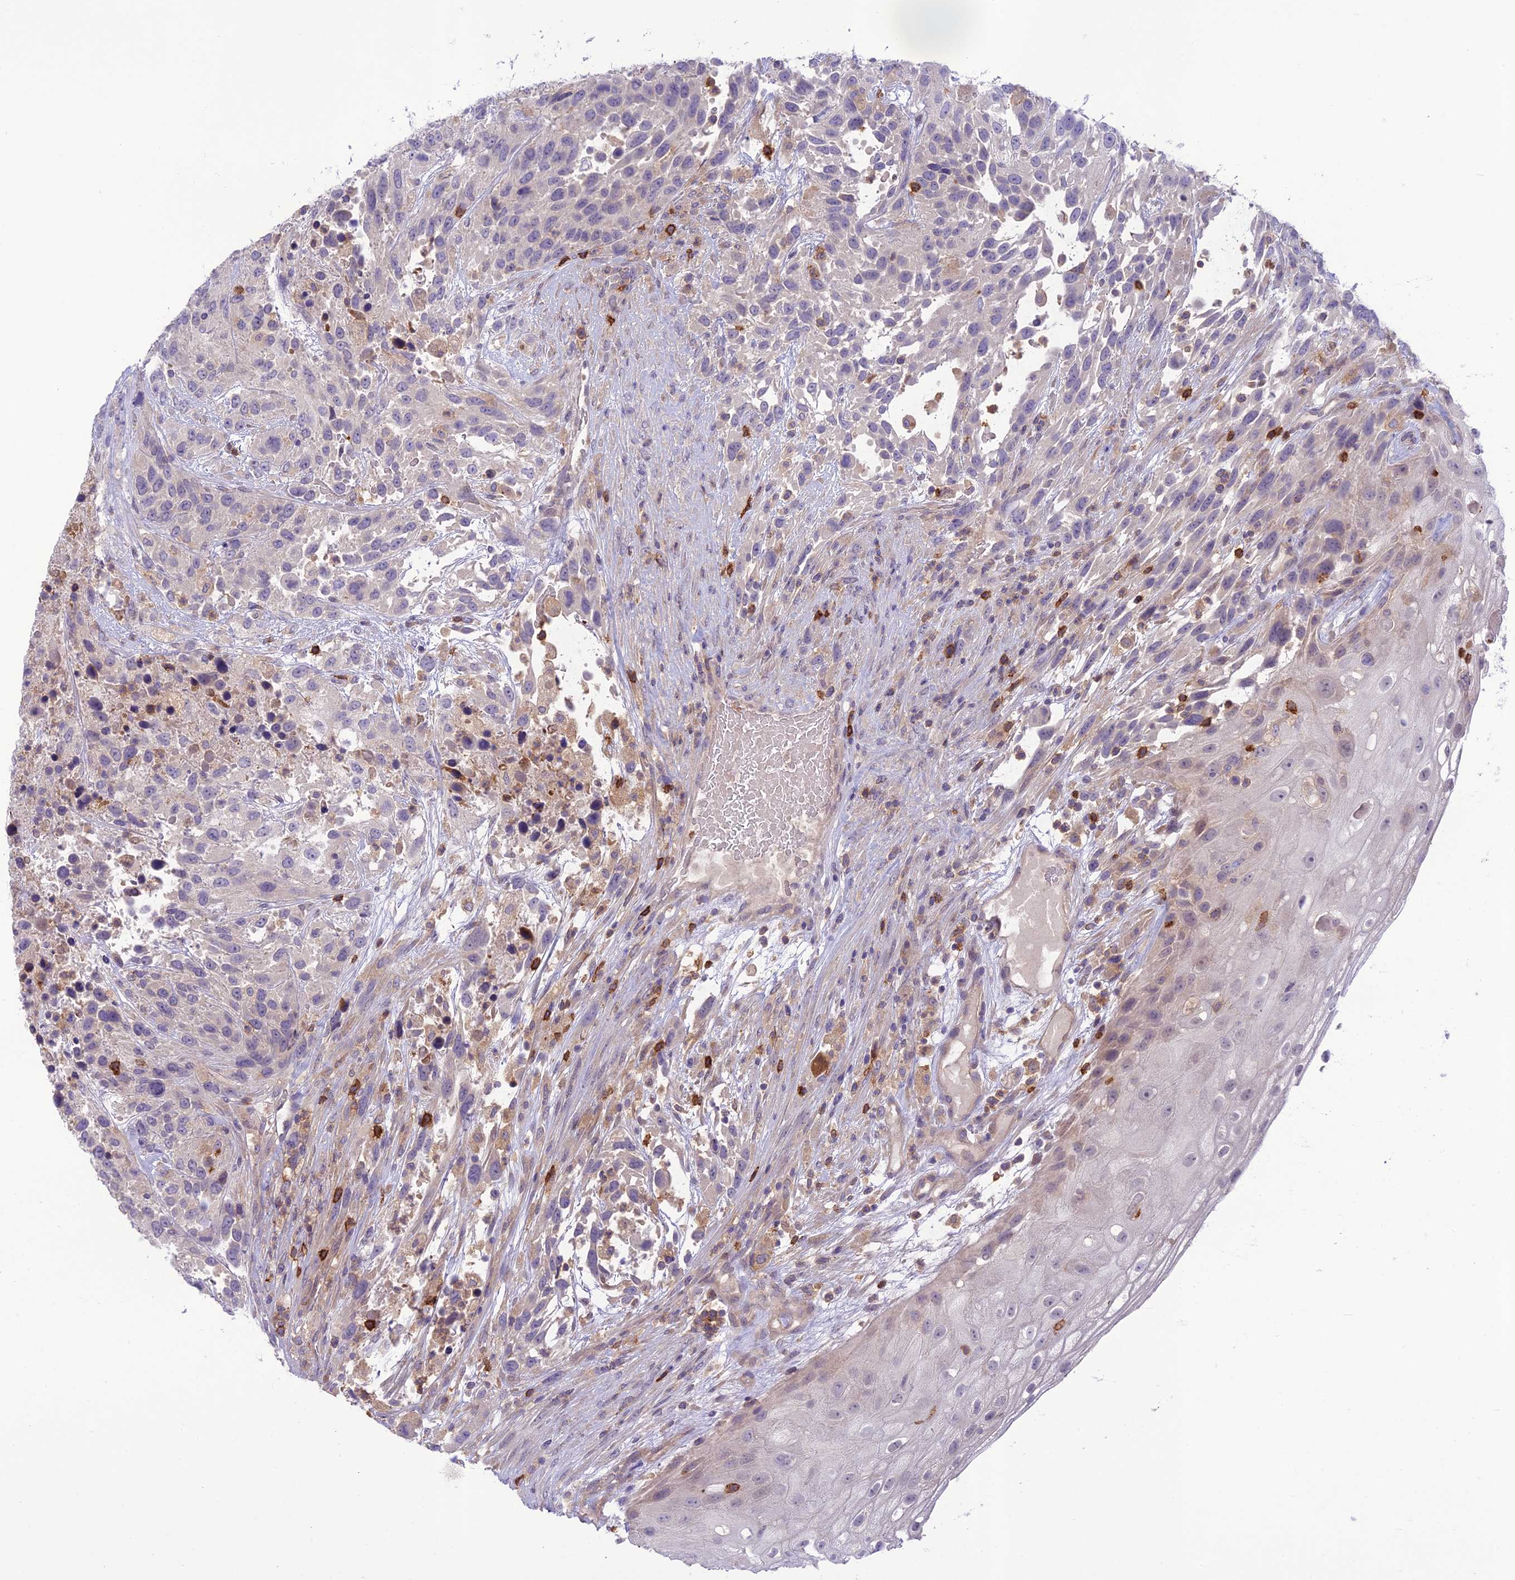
{"staining": {"intensity": "negative", "quantity": "none", "location": "none"}, "tissue": "urothelial cancer", "cell_type": "Tumor cells", "image_type": "cancer", "snomed": [{"axis": "morphology", "description": "Urothelial carcinoma, High grade"}, {"axis": "topography", "description": "Urinary bladder"}], "caption": "Immunohistochemistry (IHC) photomicrograph of neoplastic tissue: human high-grade urothelial carcinoma stained with DAB (3,3'-diaminobenzidine) demonstrates no significant protein expression in tumor cells.", "gene": "ITGAE", "patient": {"sex": "female", "age": 70}}